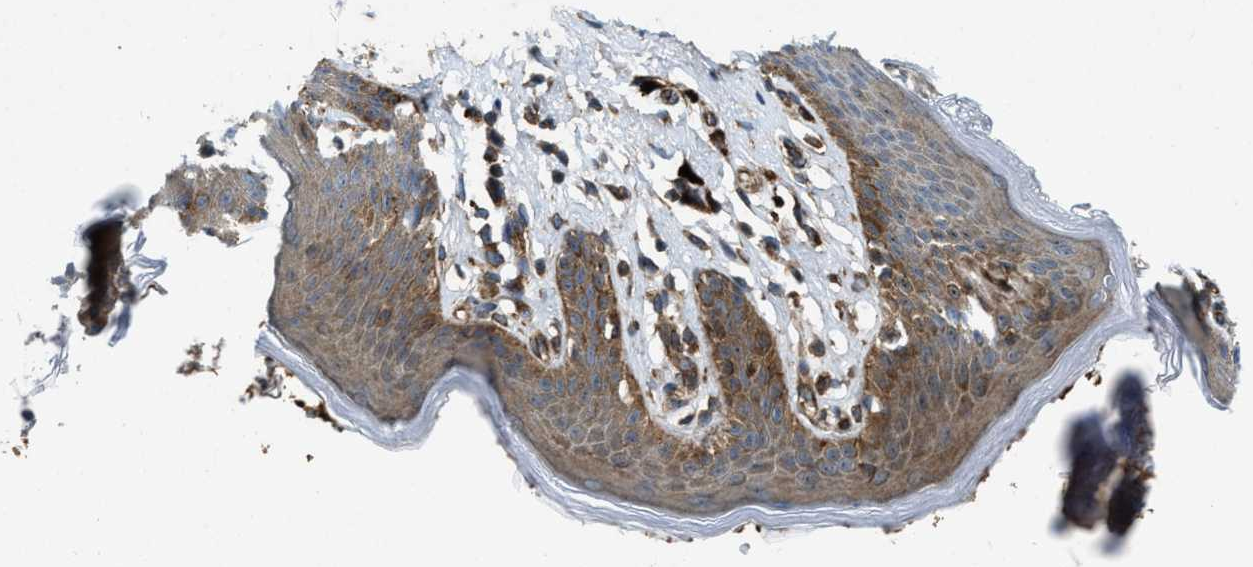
{"staining": {"intensity": "moderate", "quantity": ">75%", "location": "cytoplasmic/membranous"}, "tissue": "skin", "cell_type": "Epidermal cells", "image_type": "normal", "snomed": [{"axis": "morphology", "description": "Normal tissue, NOS"}, {"axis": "topography", "description": "Vulva"}], "caption": "Immunohistochemistry (IHC) histopathology image of benign skin stained for a protein (brown), which displays medium levels of moderate cytoplasmic/membranous positivity in about >75% of epidermal cells.", "gene": "URGCP", "patient": {"sex": "female", "age": 66}}